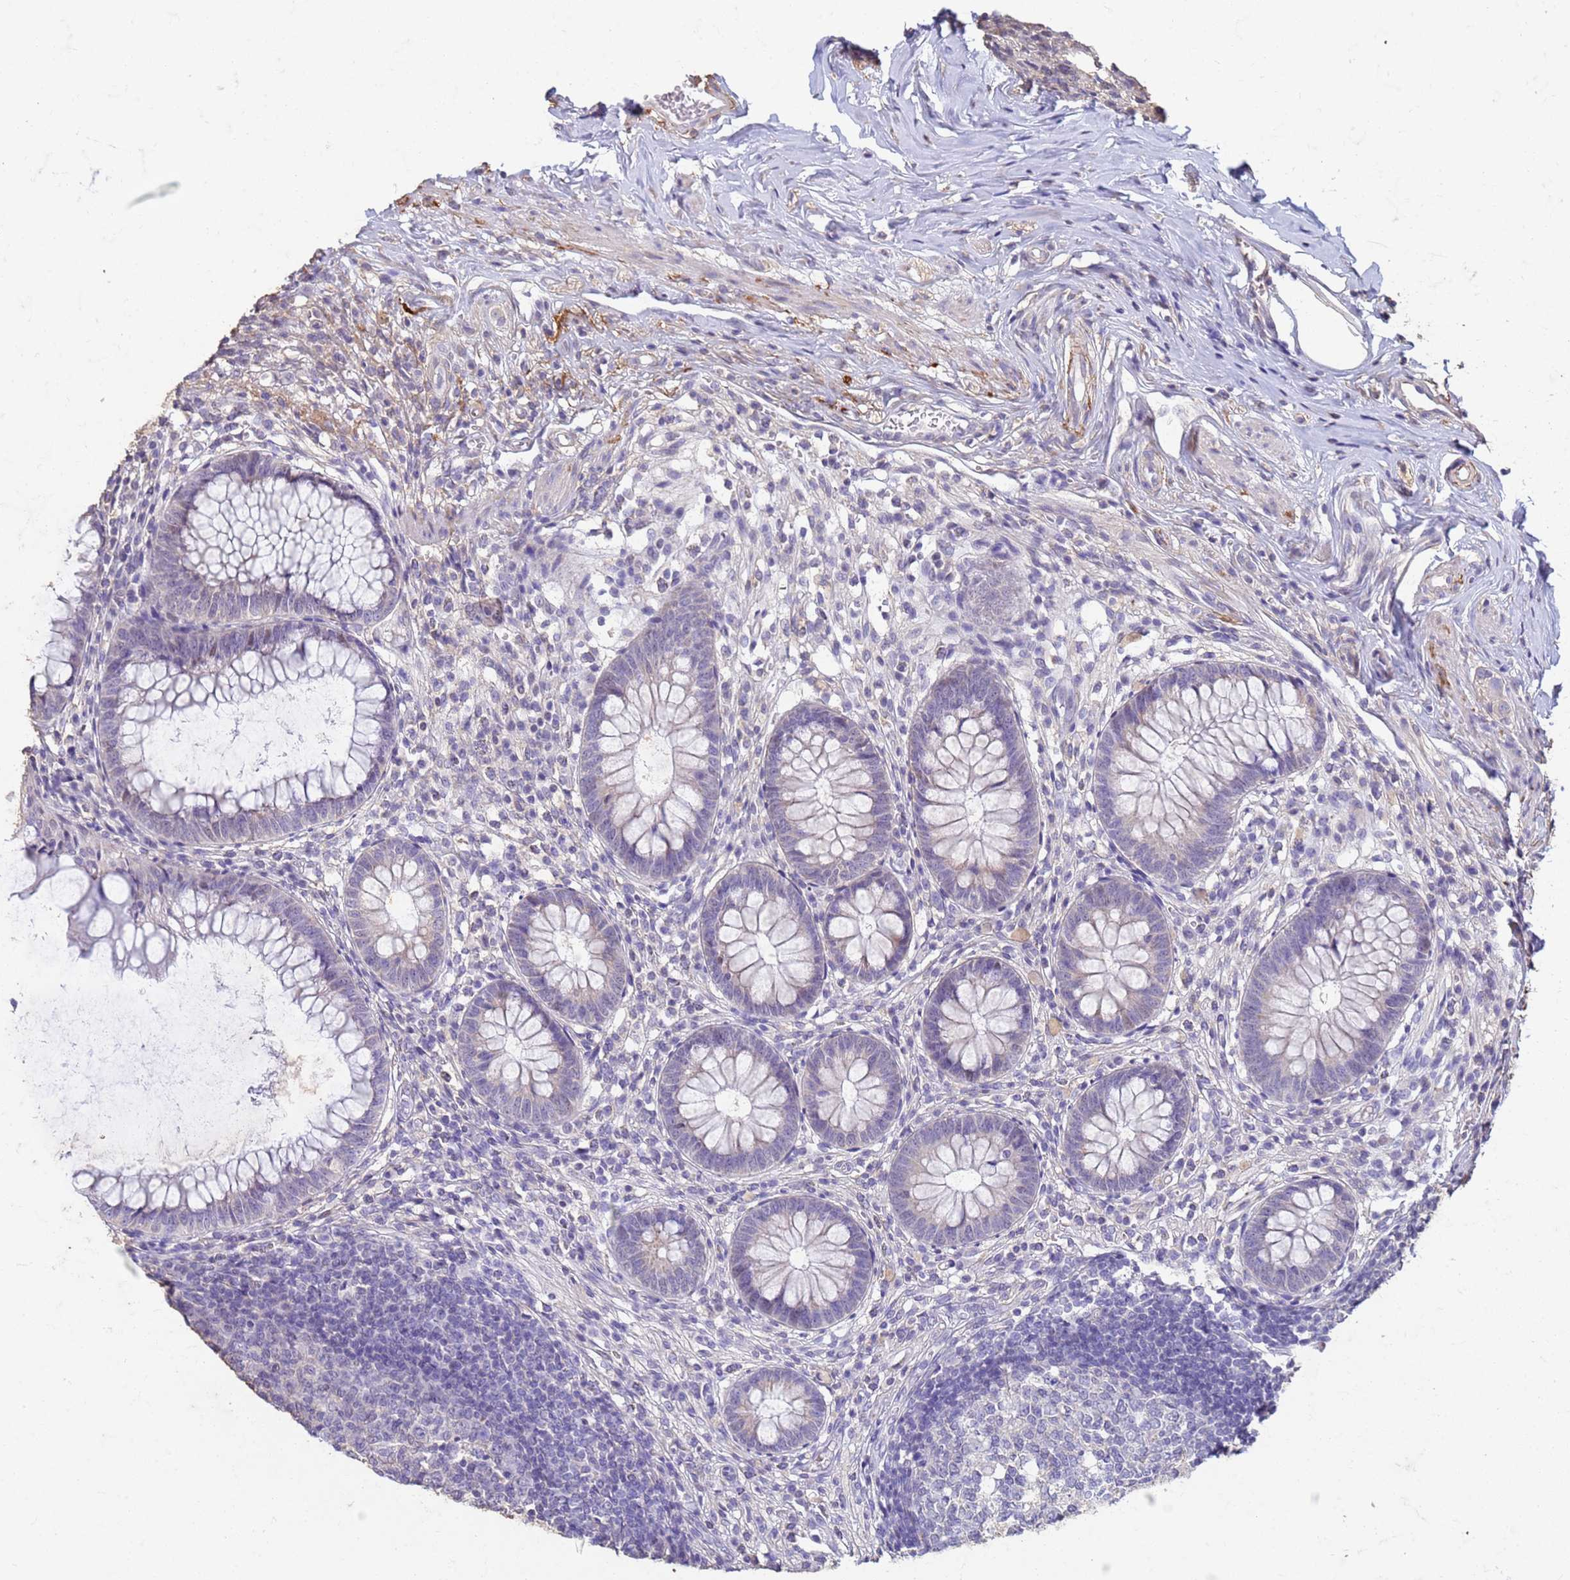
{"staining": {"intensity": "negative", "quantity": "none", "location": "none"}, "tissue": "appendix", "cell_type": "Glandular cells", "image_type": "normal", "snomed": [{"axis": "morphology", "description": "Normal tissue, NOS"}, {"axis": "topography", "description": "Appendix"}], "caption": "The photomicrograph displays no significant positivity in glandular cells of appendix.", "gene": "SLC25A15", "patient": {"sex": "male", "age": 56}}